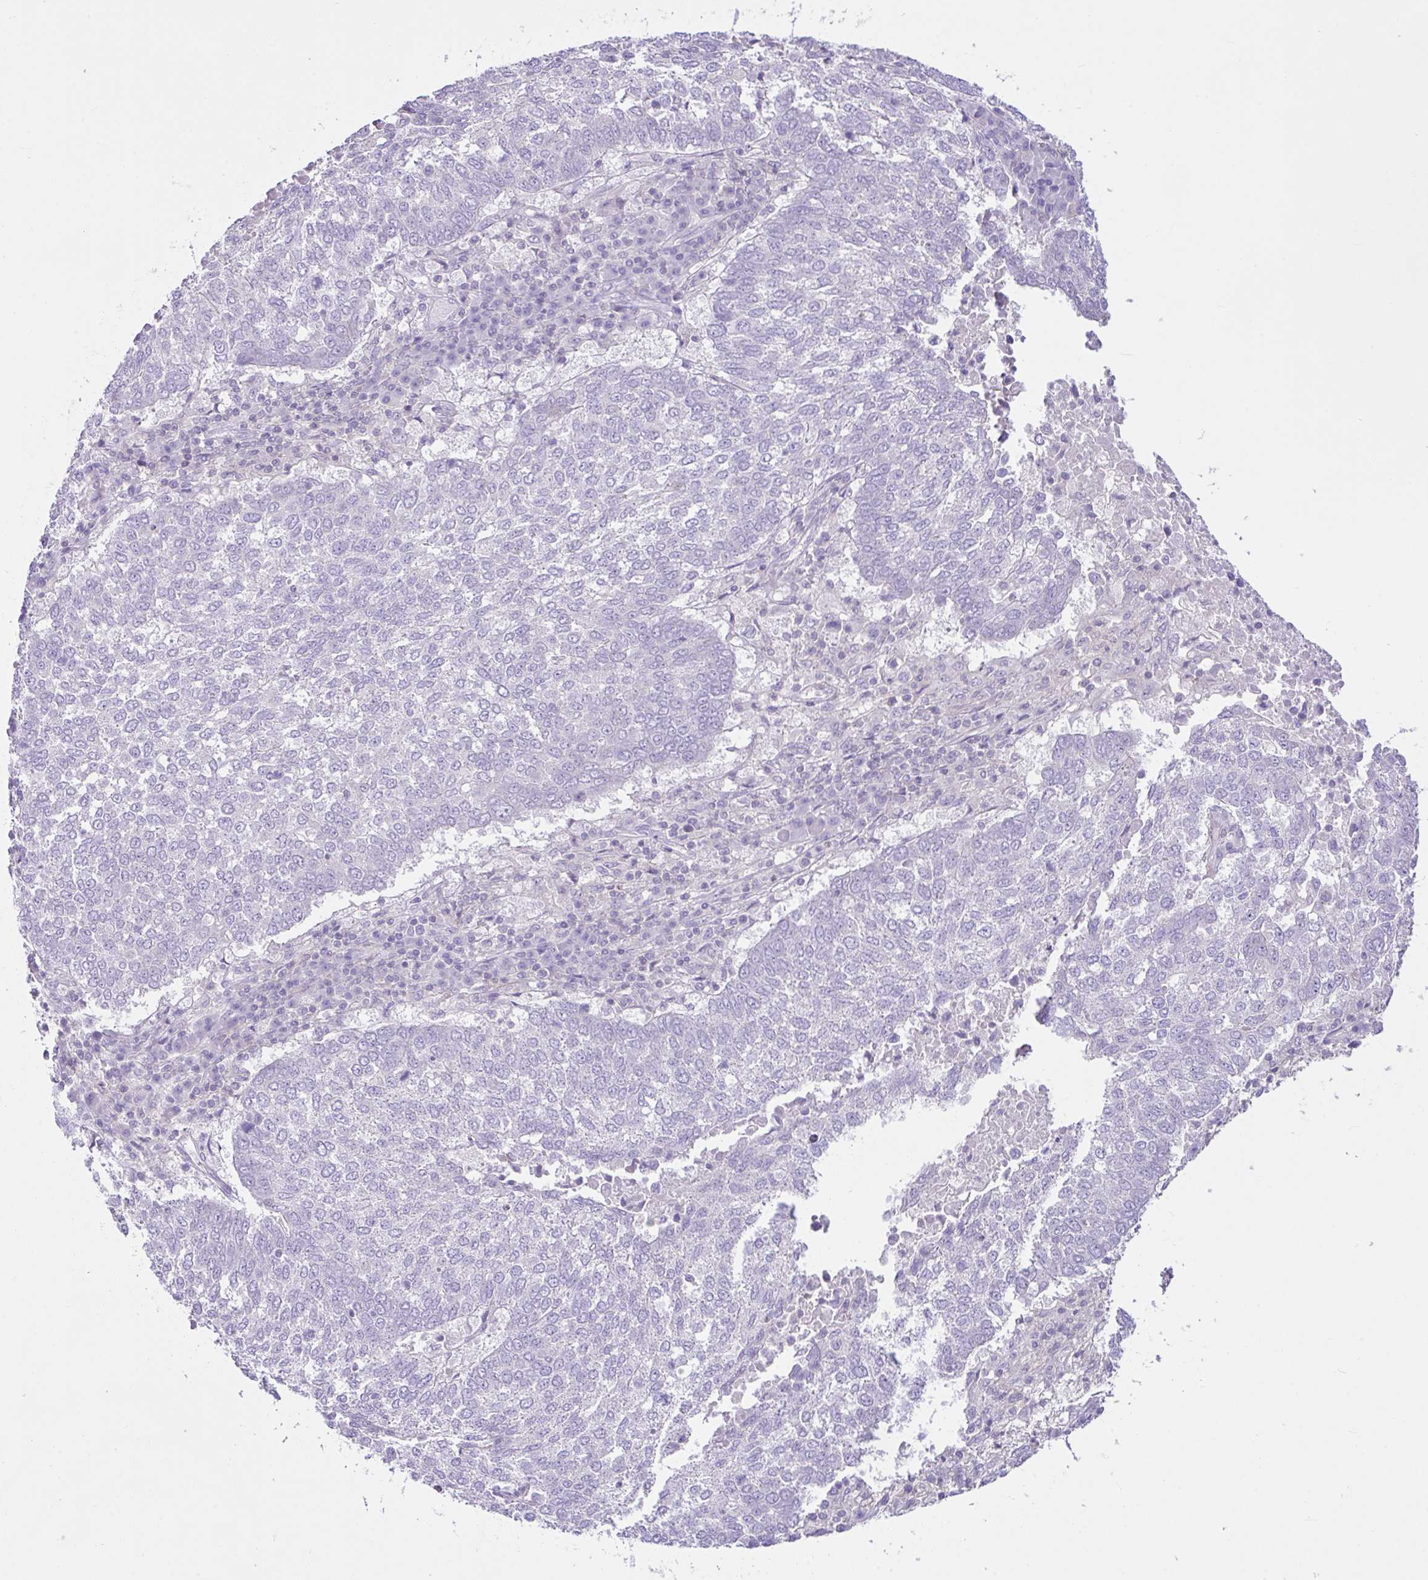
{"staining": {"intensity": "negative", "quantity": "none", "location": "none"}, "tissue": "lung cancer", "cell_type": "Tumor cells", "image_type": "cancer", "snomed": [{"axis": "morphology", "description": "Squamous cell carcinoma, NOS"}, {"axis": "topography", "description": "Lung"}], "caption": "This is a histopathology image of IHC staining of lung cancer (squamous cell carcinoma), which shows no staining in tumor cells.", "gene": "D2HGDH", "patient": {"sex": "male", "age": 73}}